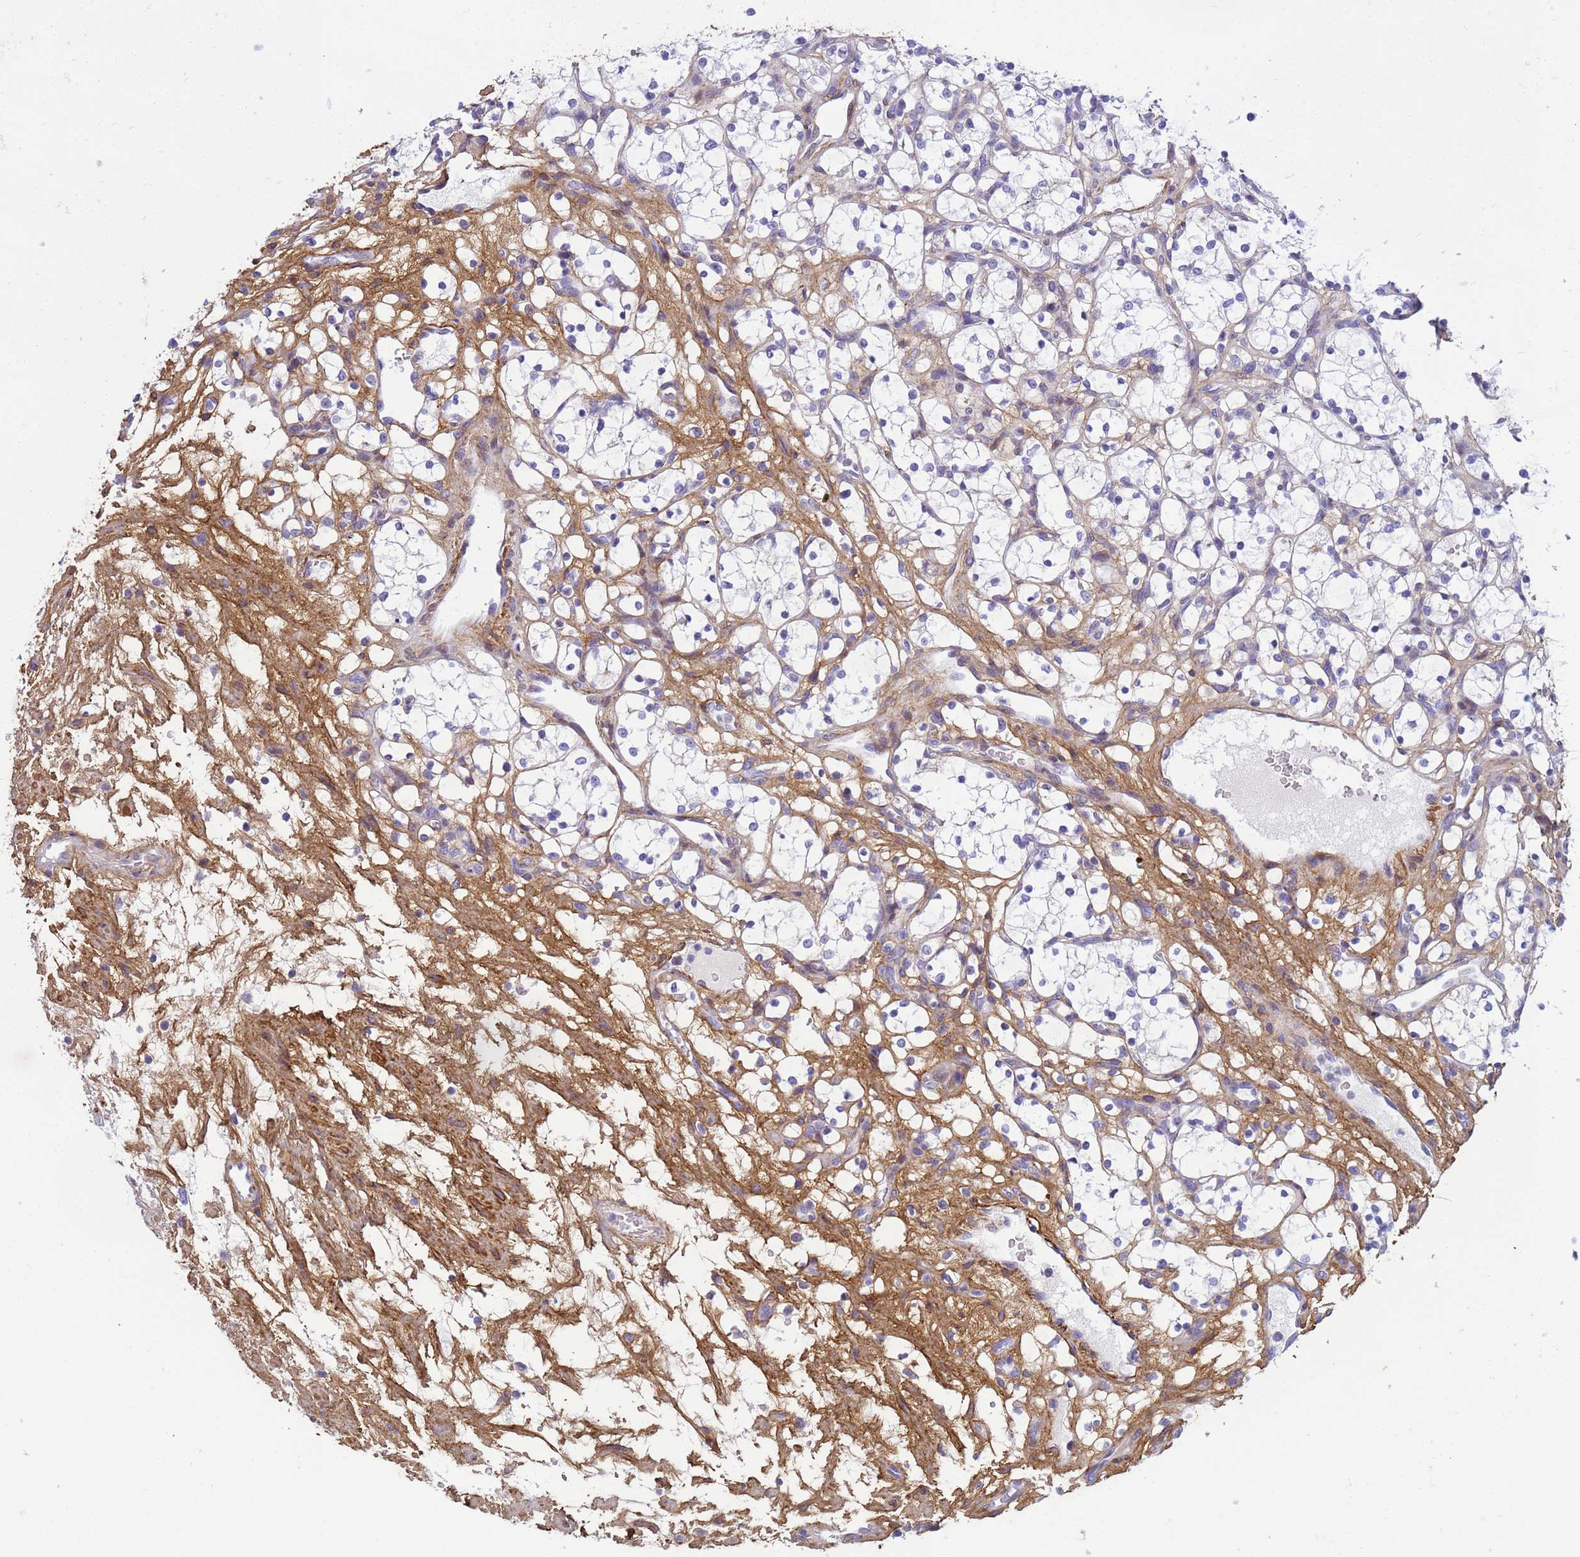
{"staining": {"intensity": "negative", "quantity": "none", "location": "none"}, "tissue": "renal cancer", "cell_type": "Tumor cells", "image_type": "cancer", "snomed": [{"axis": "morphology", "description": "Adenocarcinoma, NOS"}, {"axis": "topography", "description": "Kidney"}], "caption": "DAB immunohistochemical staining of human renal adenocarcinoma reveals no significant positivity in tumor cells.", "gene": "P2RX7", "patient": {"sex": "female", "age": 69}}